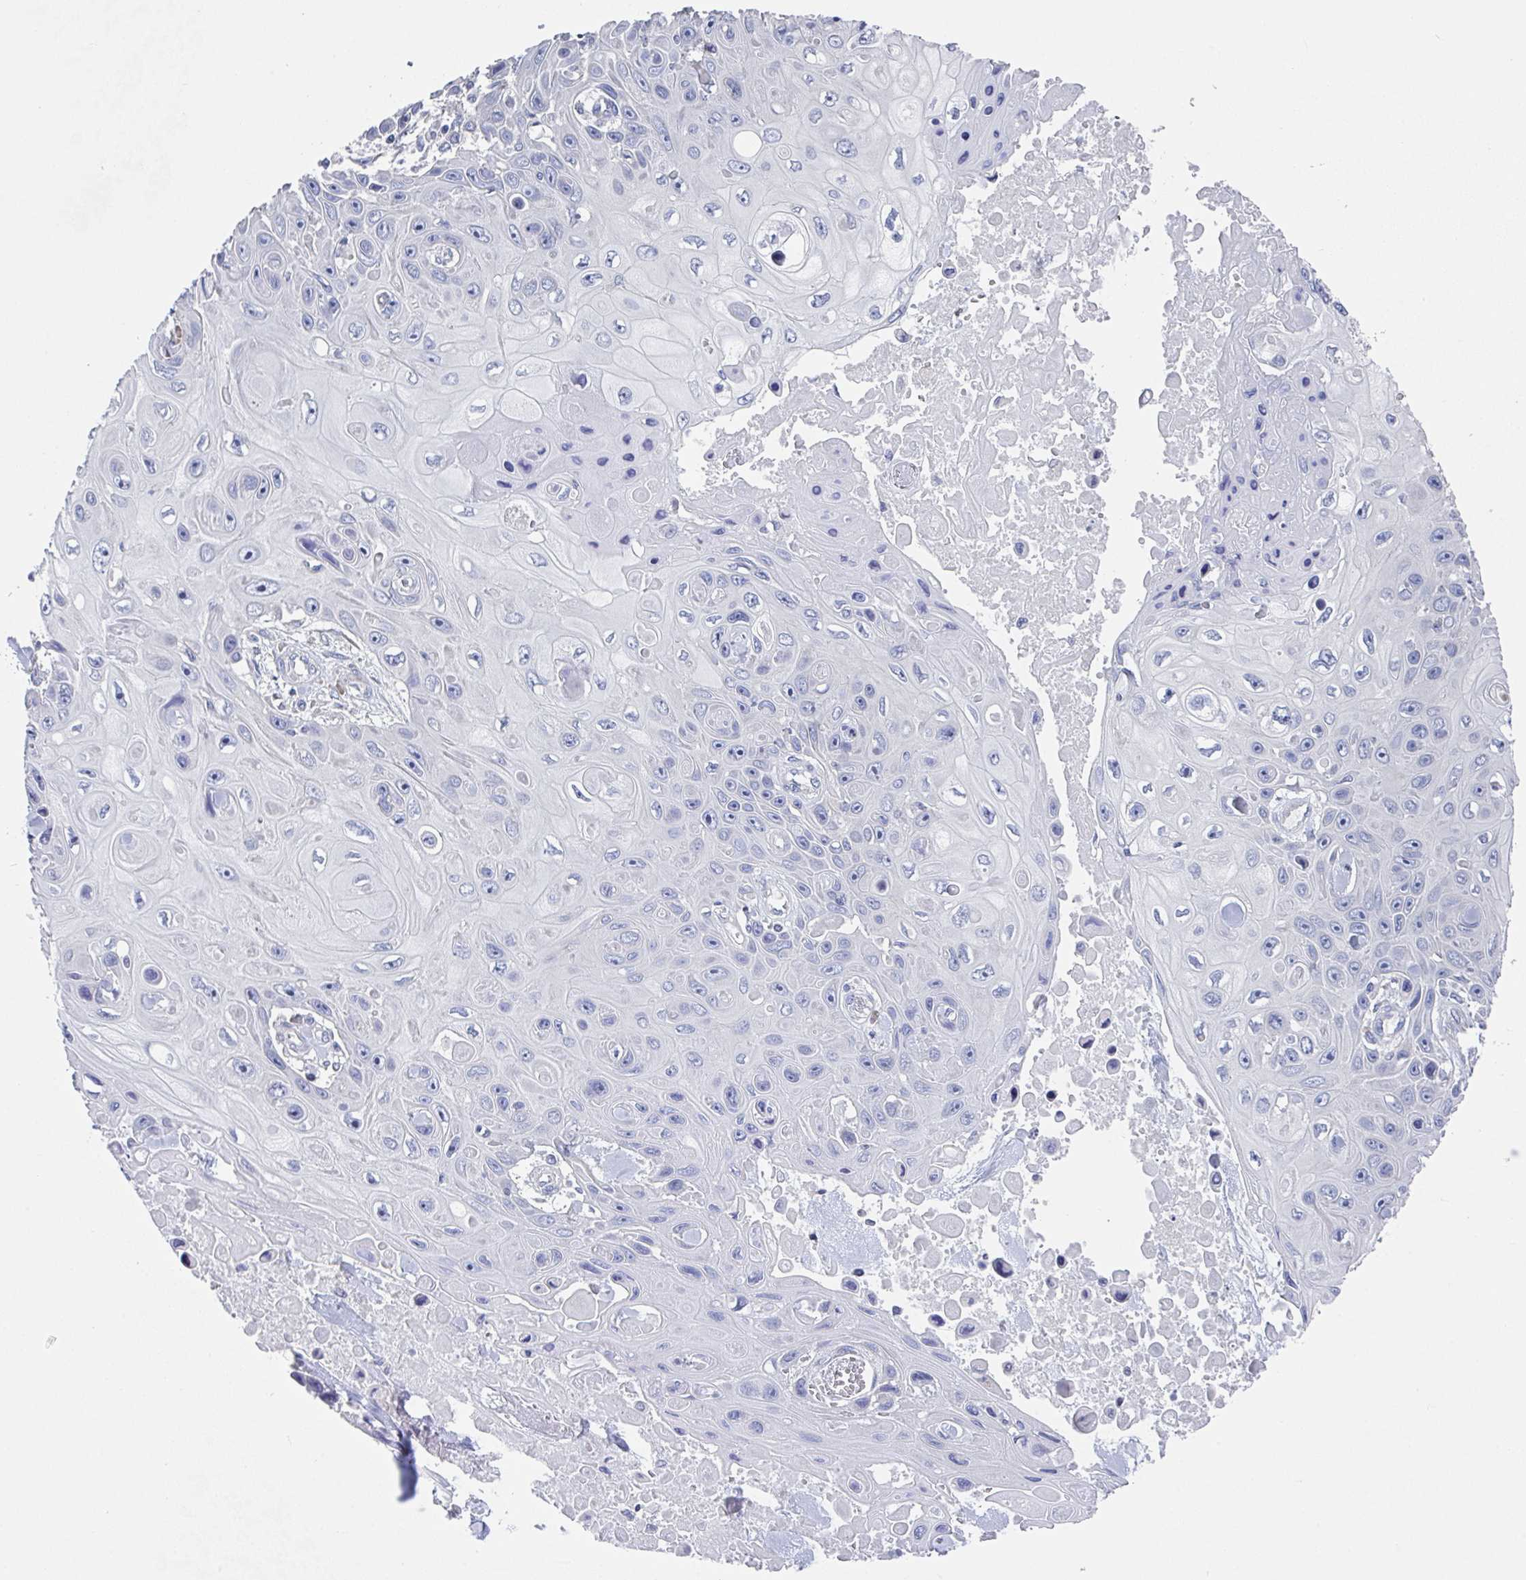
{"staining": {"intensity": "negative", "quantity": "none", "location": "none"}, "tissue": "skin cancer", "cell_type": "Tumor cells", "image_type": "cancer", "snomed": [{"axis": "morphology", "description": "Squamous cell carcinoma, NOS"}, {"axis": "topography", "description": "Skin"}], "caption": "Tumor cells show no significant protein expression in skin squamous cell carcinoma.", "gene": "LRRC58", "patient": {"sex": "male", "age": 82}}